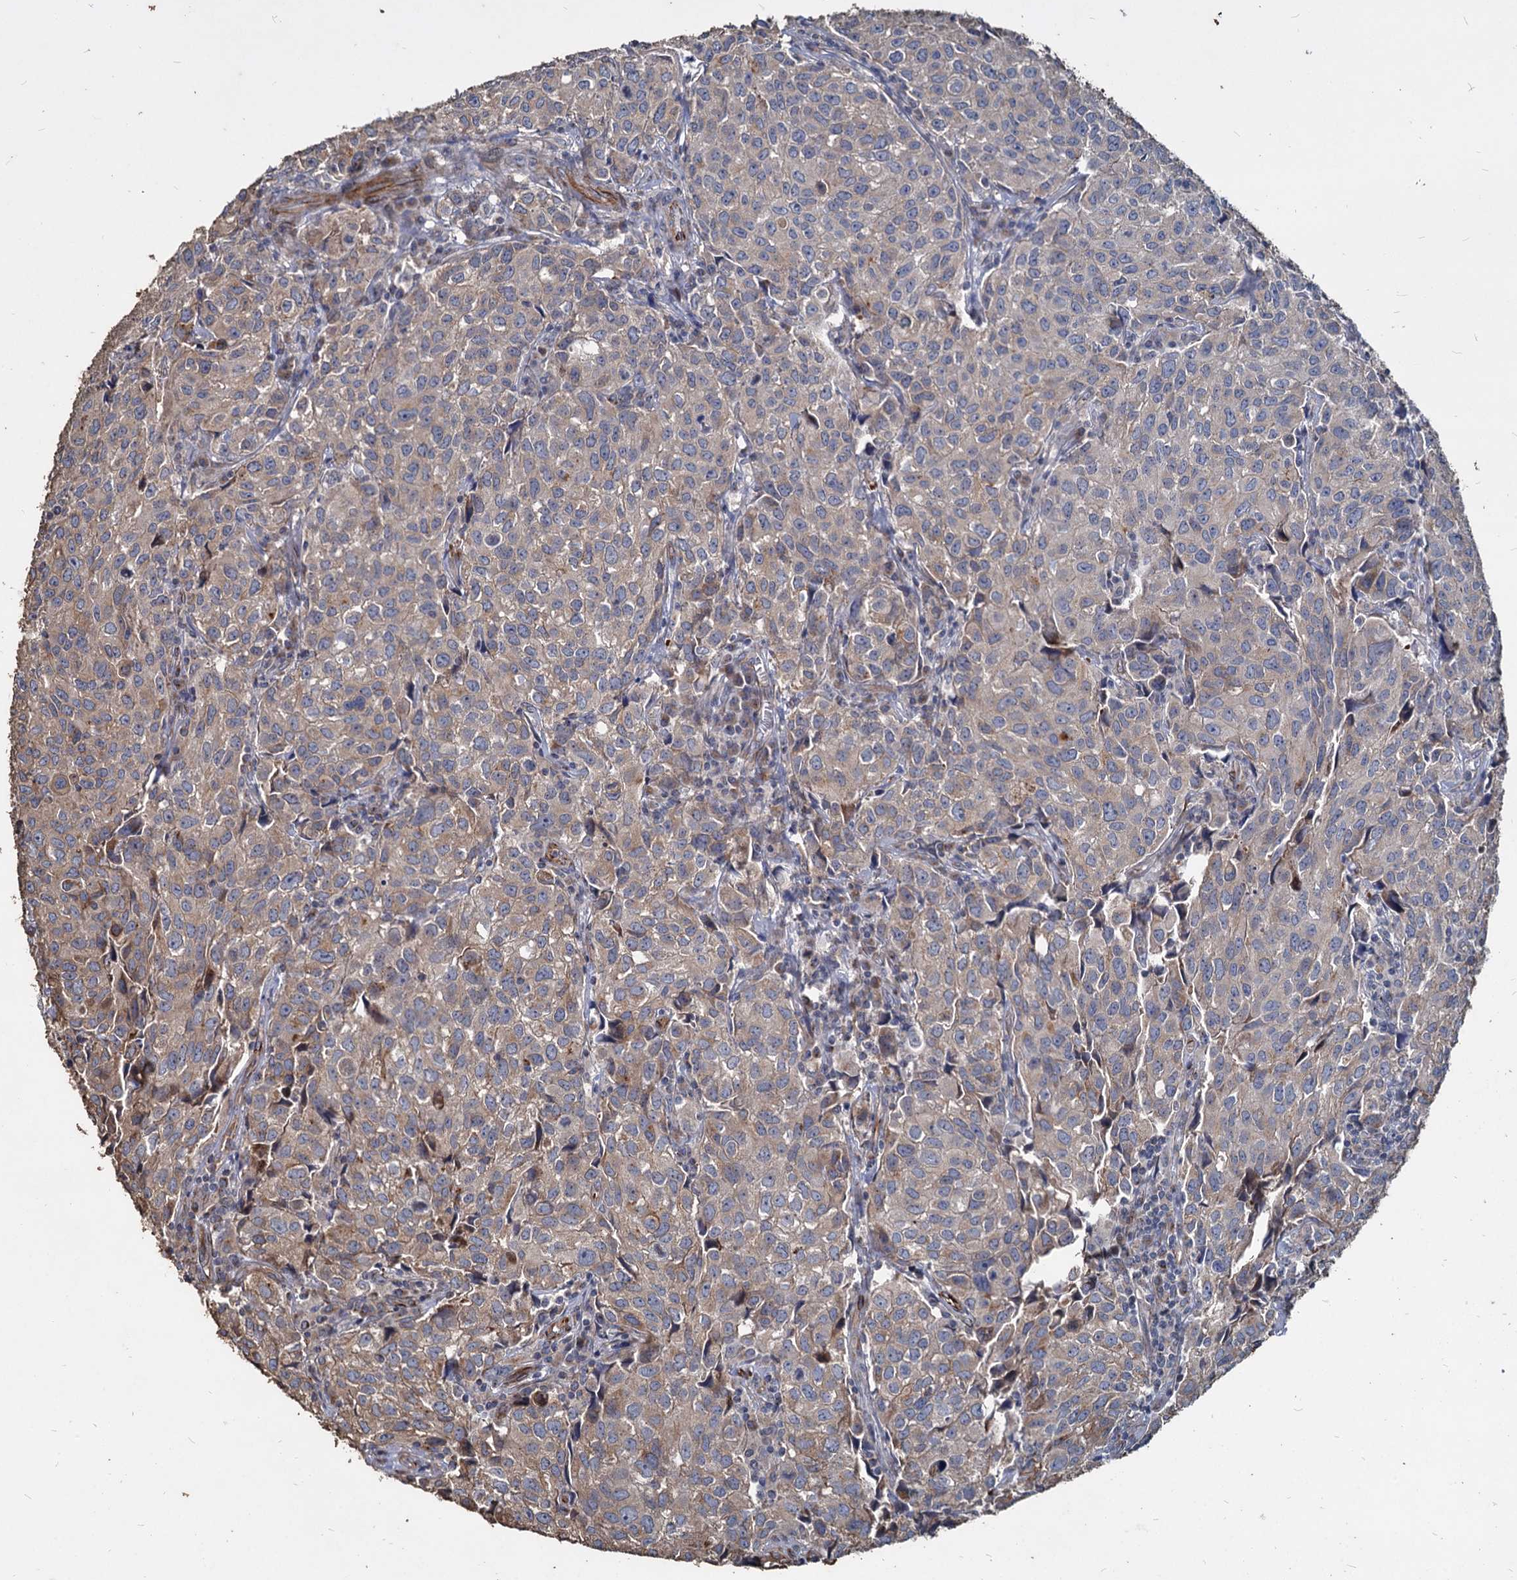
{"staining": {"intensity": "weak", "quantity": "25%-75%", "location": "cytoplasmic/membranous"}, "tissue": "urothelial cancer", "cell_type": "Tumor cells", "image_type": "cancer", "snomed": [{"axis": "morphology", "description": "Urothelial carcinoma, High grade"}, {"axis": "topography", "description": "Urinary bladder"}], "caption": "A micrograph of human urothelial cancer stained for a protein demonstrates weak cytoplasmic/membranous brown staining in tumor cells.", "gene": "DEPDC4", "patient": {"sex": "female", "age": 75}}